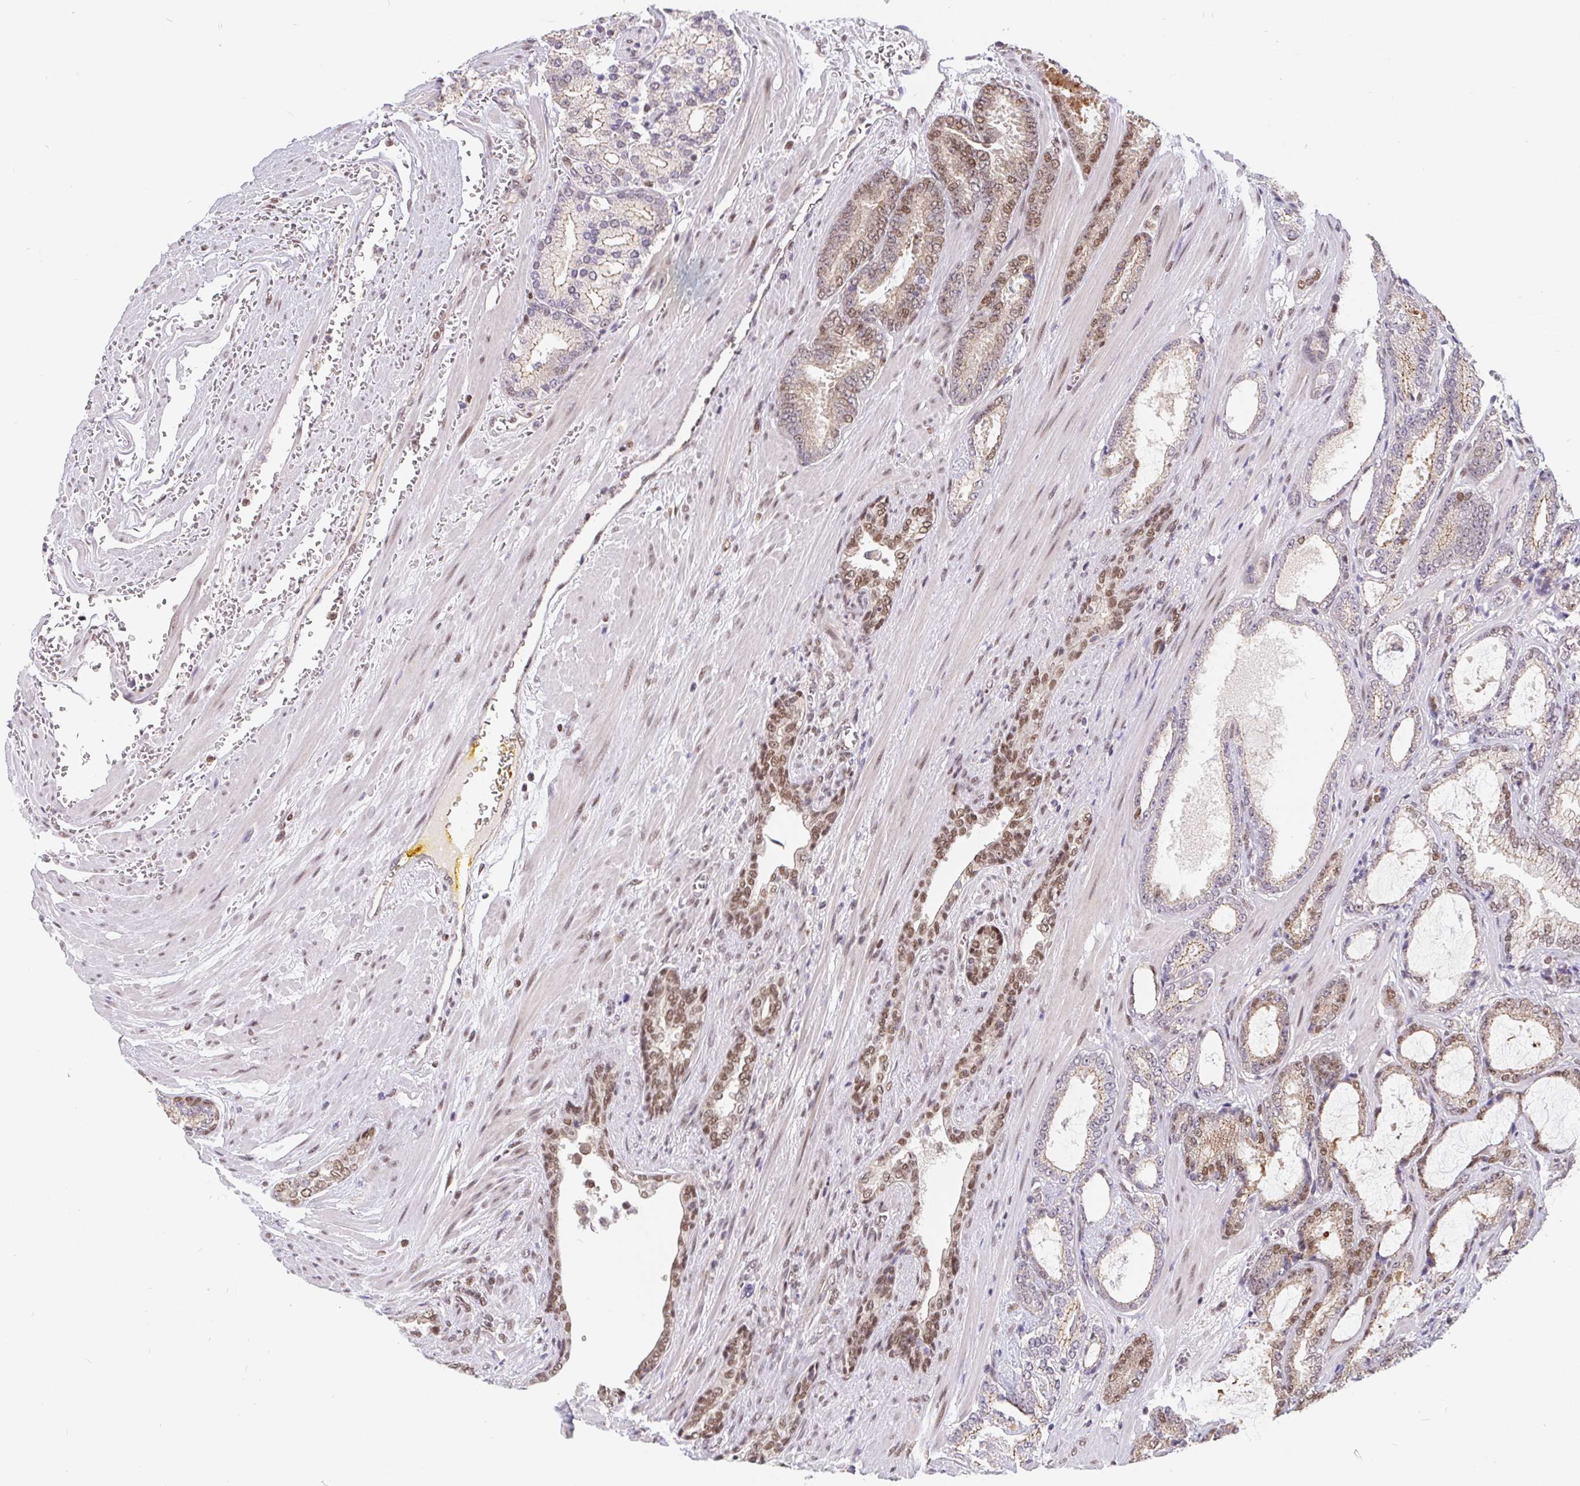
{"staining": {"intensity": "moderate", "quantity": "25%-75%", "location": "cytoplasmic/membranous,nuclear"}, "tissue": "prostate cancer", "cell_type": "Tumor cells", "image_type": "cancer", "snomed": [{"axis": "morphology", "description": "Adenocarcinoma, High grade"}, {"axis": "topography", "description": "Prostate"}], "caption": "Immunohistochemistry of human prostate cancer (adenocarcinoma (high-grade)) exhibits medium levels of moderate cytoplasmic/membranous and nuclear positivity in approximately 25%-75% of tumor cells. (Brightfield microscopy of DAB IHC at high magnification).", "gene": "POU2F1", "patient": {"sex": "male", "age": 64}}